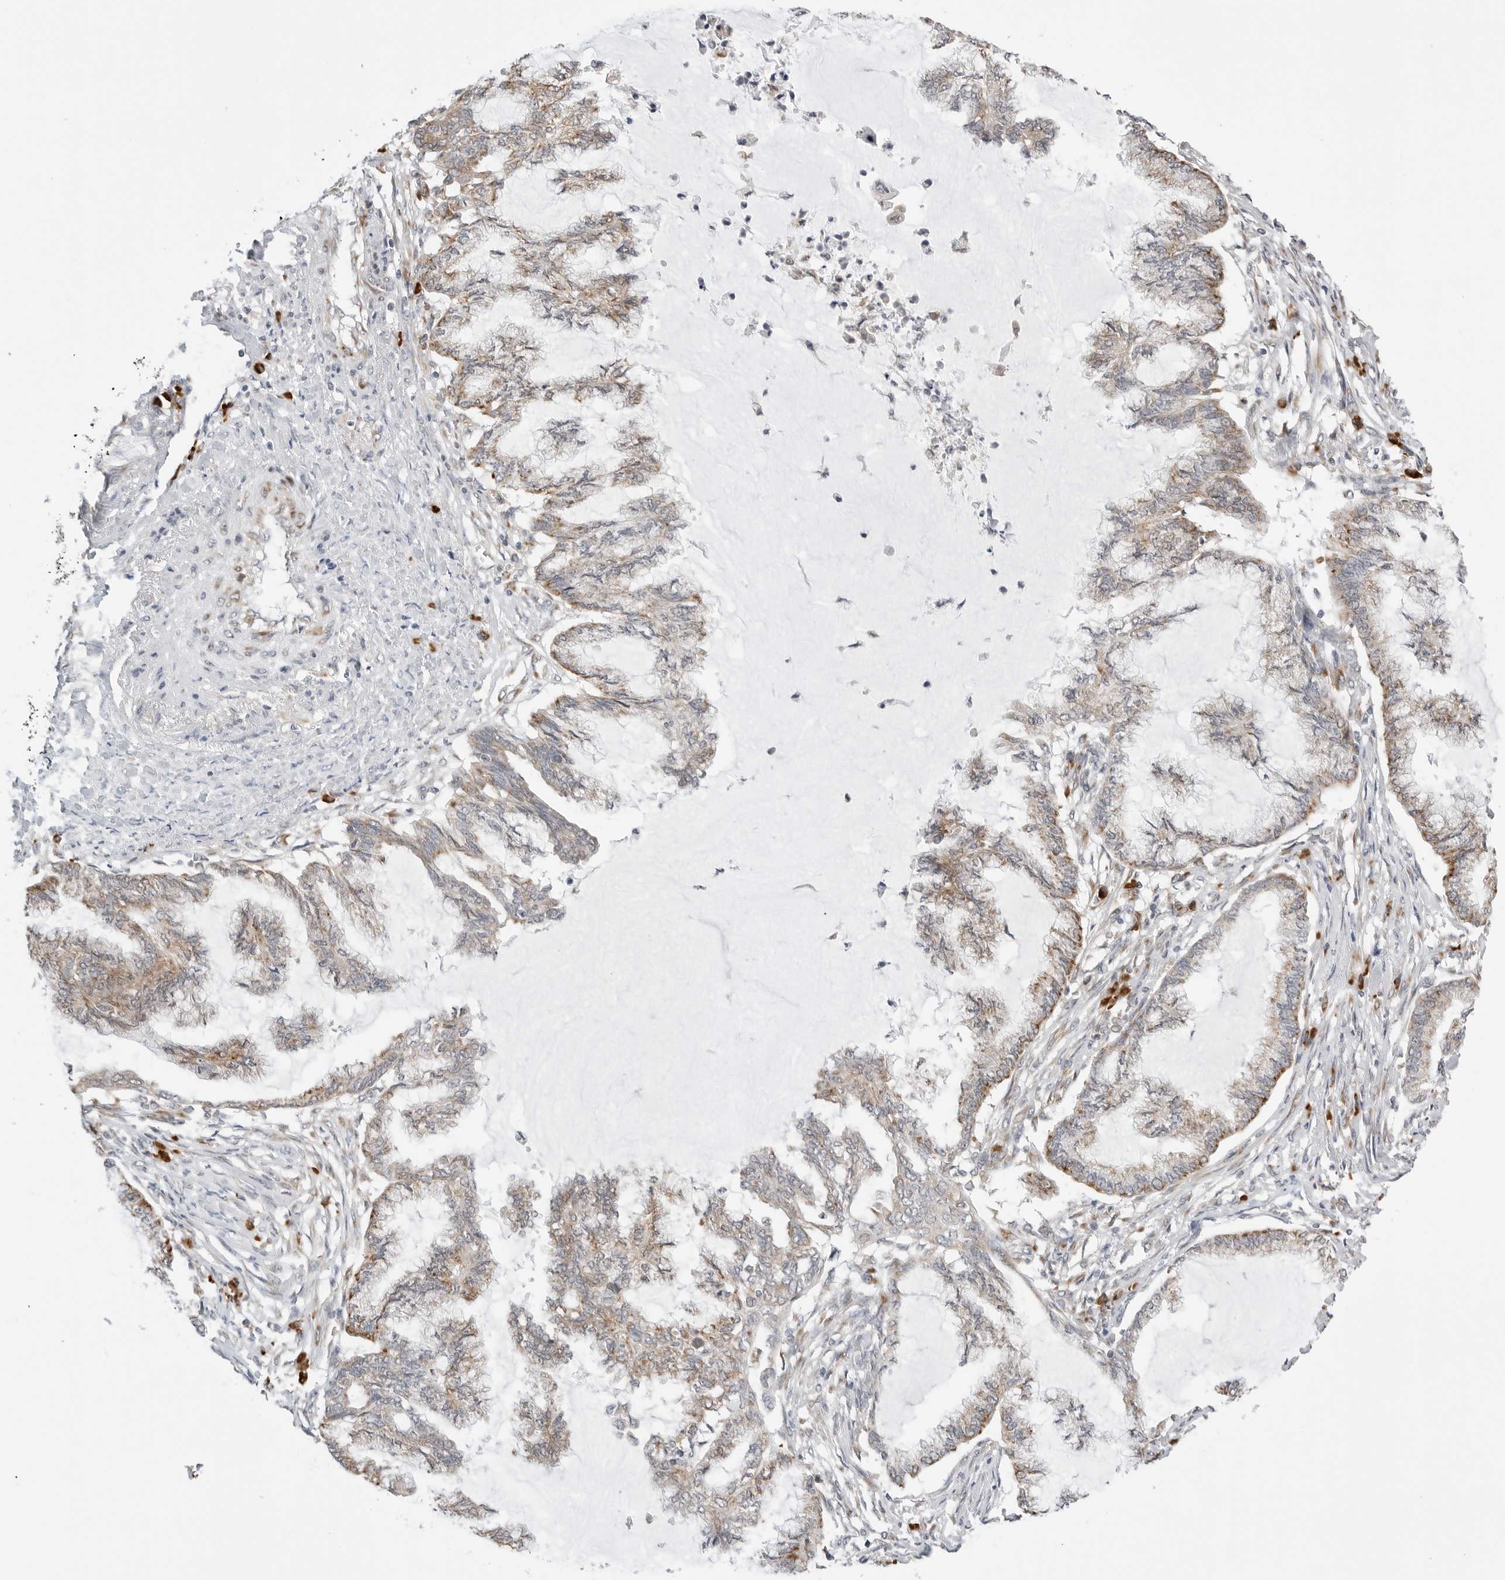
{"staining": {"intensity": "moderate", "quantity": ">75%", "location": "cytoplasmic/membranous"}, "tissue": "endometrial cancer", "cell_type": "Tumor cells", "image_type": "cancer", "snomed": [{"axis": "morphology", "description": "Adenocarcinoma, NOS"}, {"axis": "topography", "description": "Endometrium"}], "caption": "This is a histology image of immunohistochemistry staining of endometrial adenocarcinoma, which shows moderate positivity in the cytoplasmic/membranous of tumor cells.", "gene": "RPN1", "patient": {"sex": "female", "age": 86}}